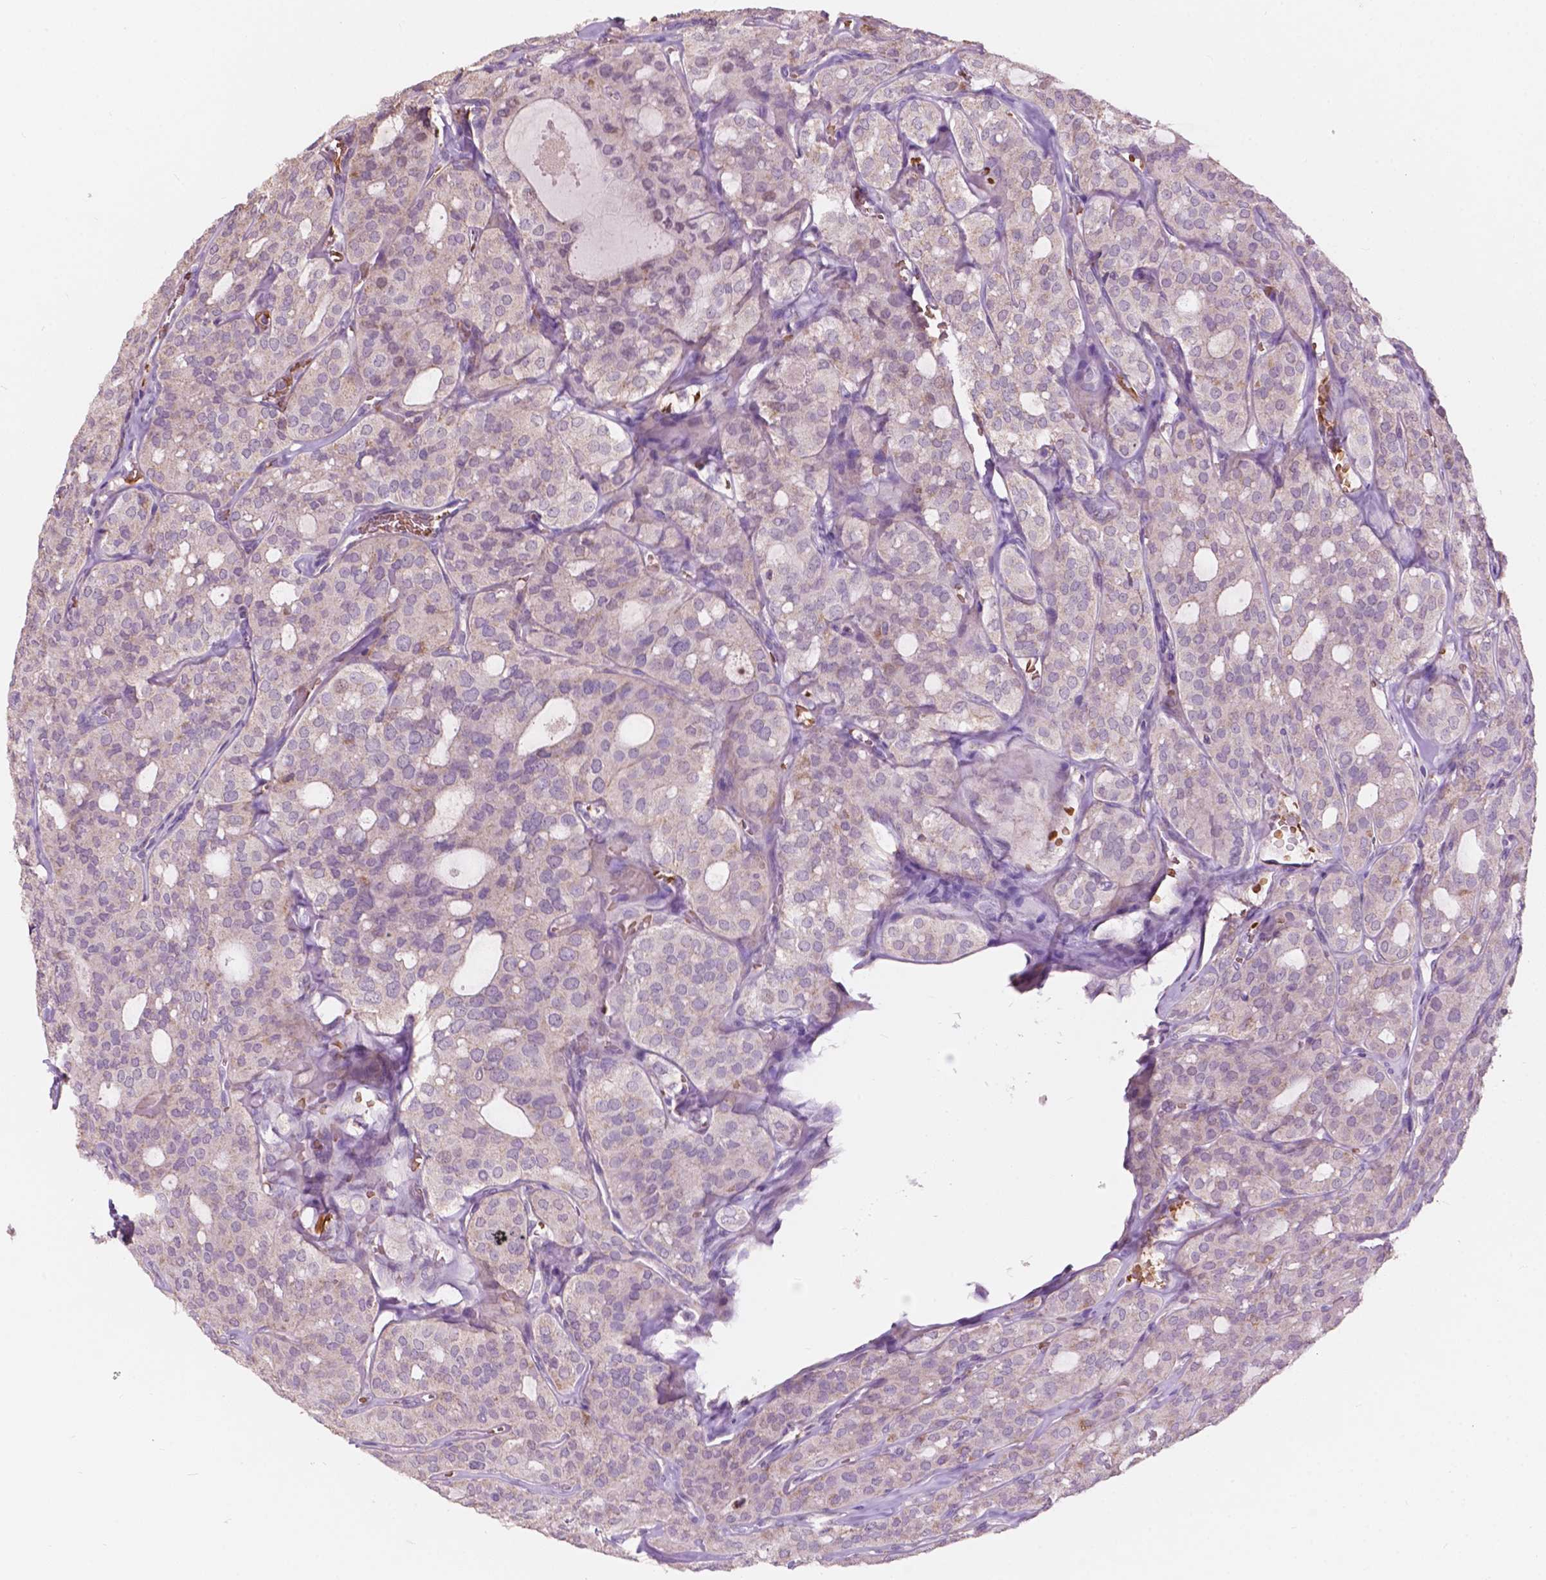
{"staining": {"intensity": "negative", "quantity": "none", "location": "none"}, "tissue": "thyroid cancer", "cell_type": "Tumor cells", "image_type": "cancer", "snomed": [{"axis": "morphology", "description": "Follicular adenoma carcinoma, NOS"}, {"axis": "topography", "description": "Thyroid gland"}], "caption": "A photomicrograph of thyroid cancer stained for a protein exhibits no brown staining in tumor cells.", "gene": "NDUFS1", "patient": {"sex": "male", "age": 75}}